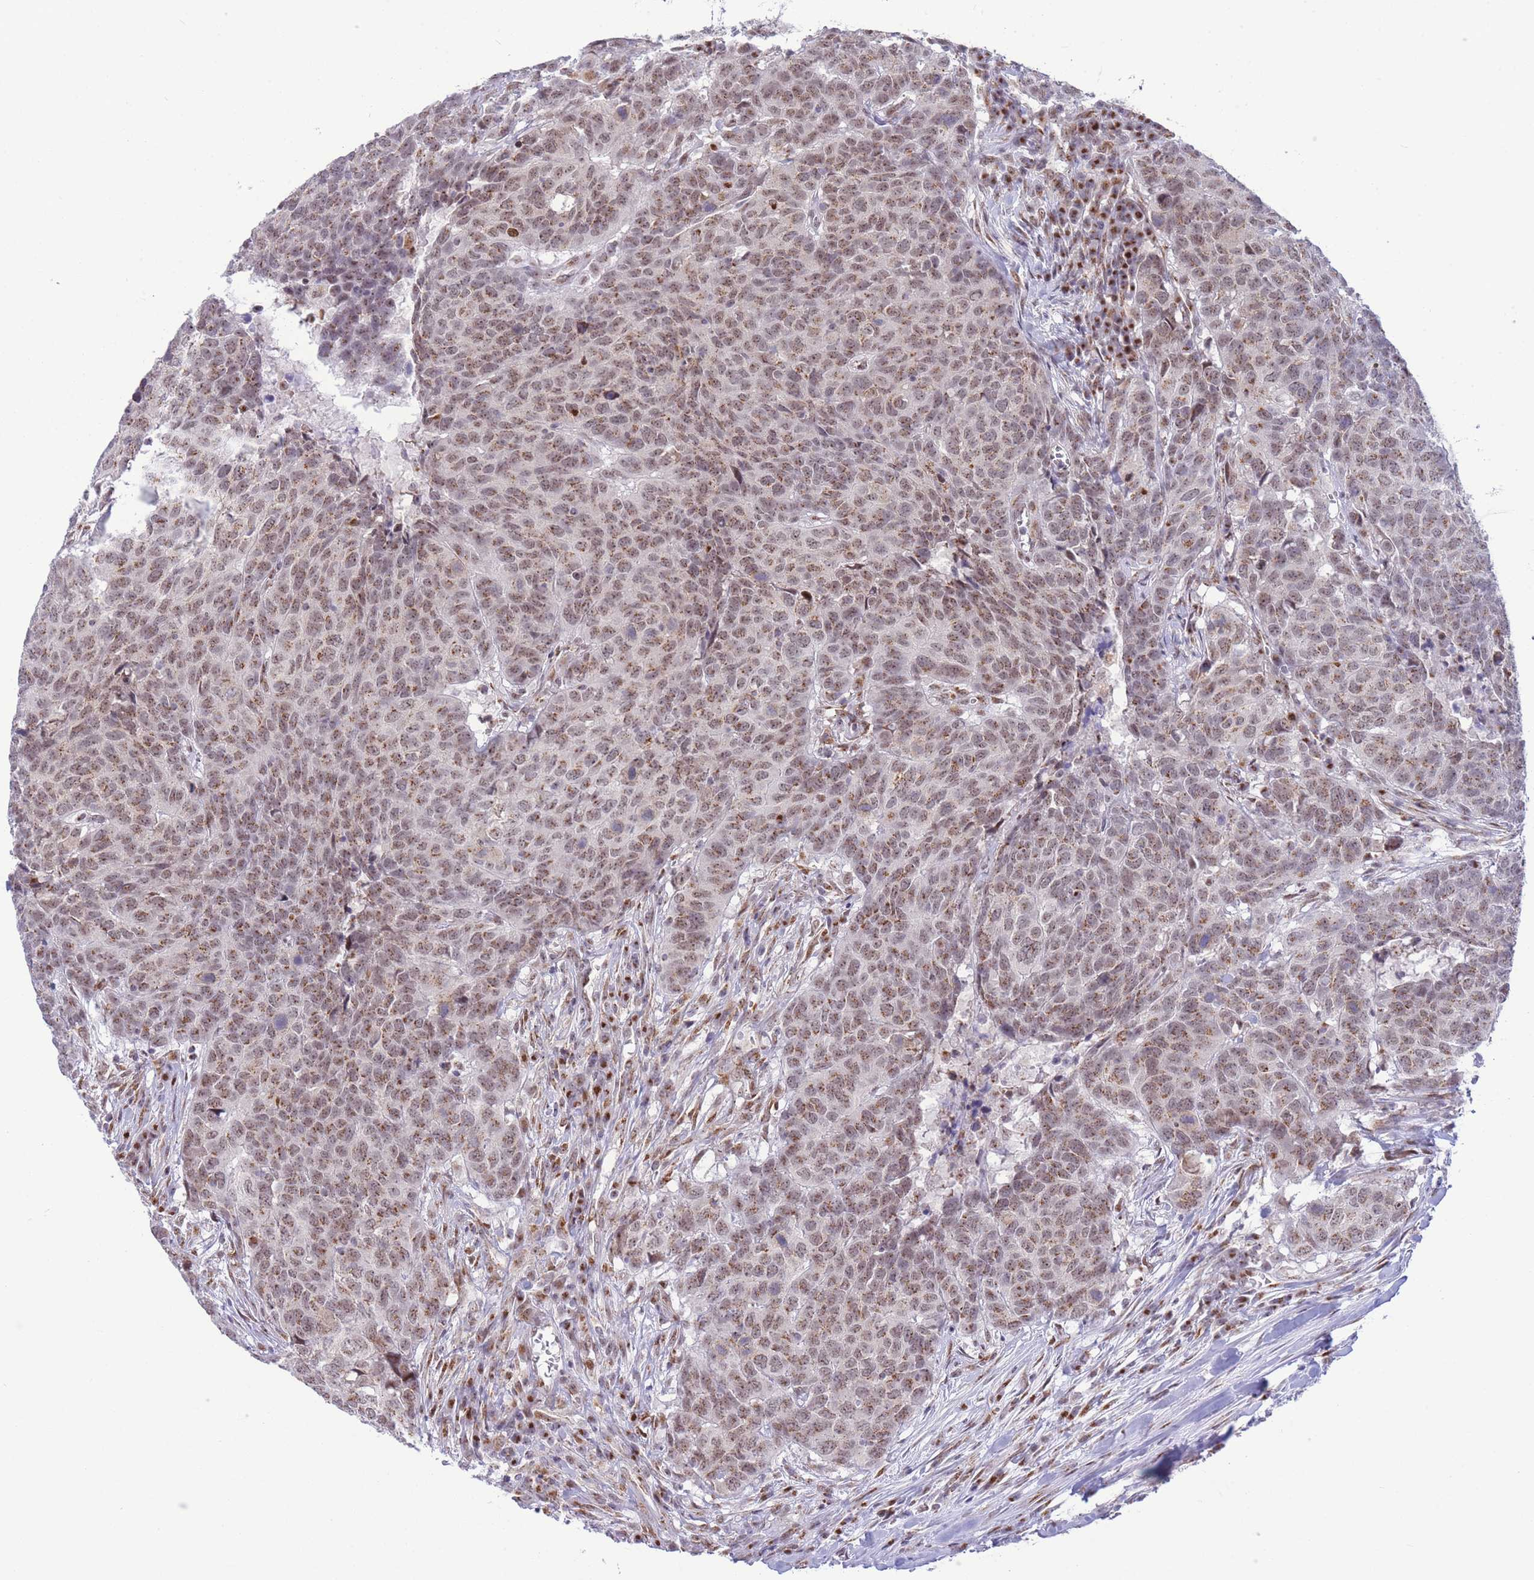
{"staining": {"intensity": "moderate", "quantity": ">75%", "location": "cytoplasmic/membranous,nuclear"}, "tissue": "head and neck cancer", "cell_type": "Tumor cells", "image_type": "cancer", "snomed": [{"axis": "morphology", "description": "Normal tissue, NOS"}, {"axis": "morphology", "description": "Squamous cell carcinoma, NOS"}, {"axis": "topography", "description": "Skeletal muscle"}, {"axis": "topography", "description": "Vascular tissue"}, {"axis": "topography", "description": "Peripheral nerve tissue"}, {"axis": "topography", "description": "Head-Neck"}], "caption": "Head and neck cancer (squamous cell carcinoma) stained for a protein (brown) reveals moderate cytoplasmic/membranous and nuclear positive positivity in about >75% of tumor cells.", "gene": "INO80C", "patient": {"sex": "male", "age": 66}}